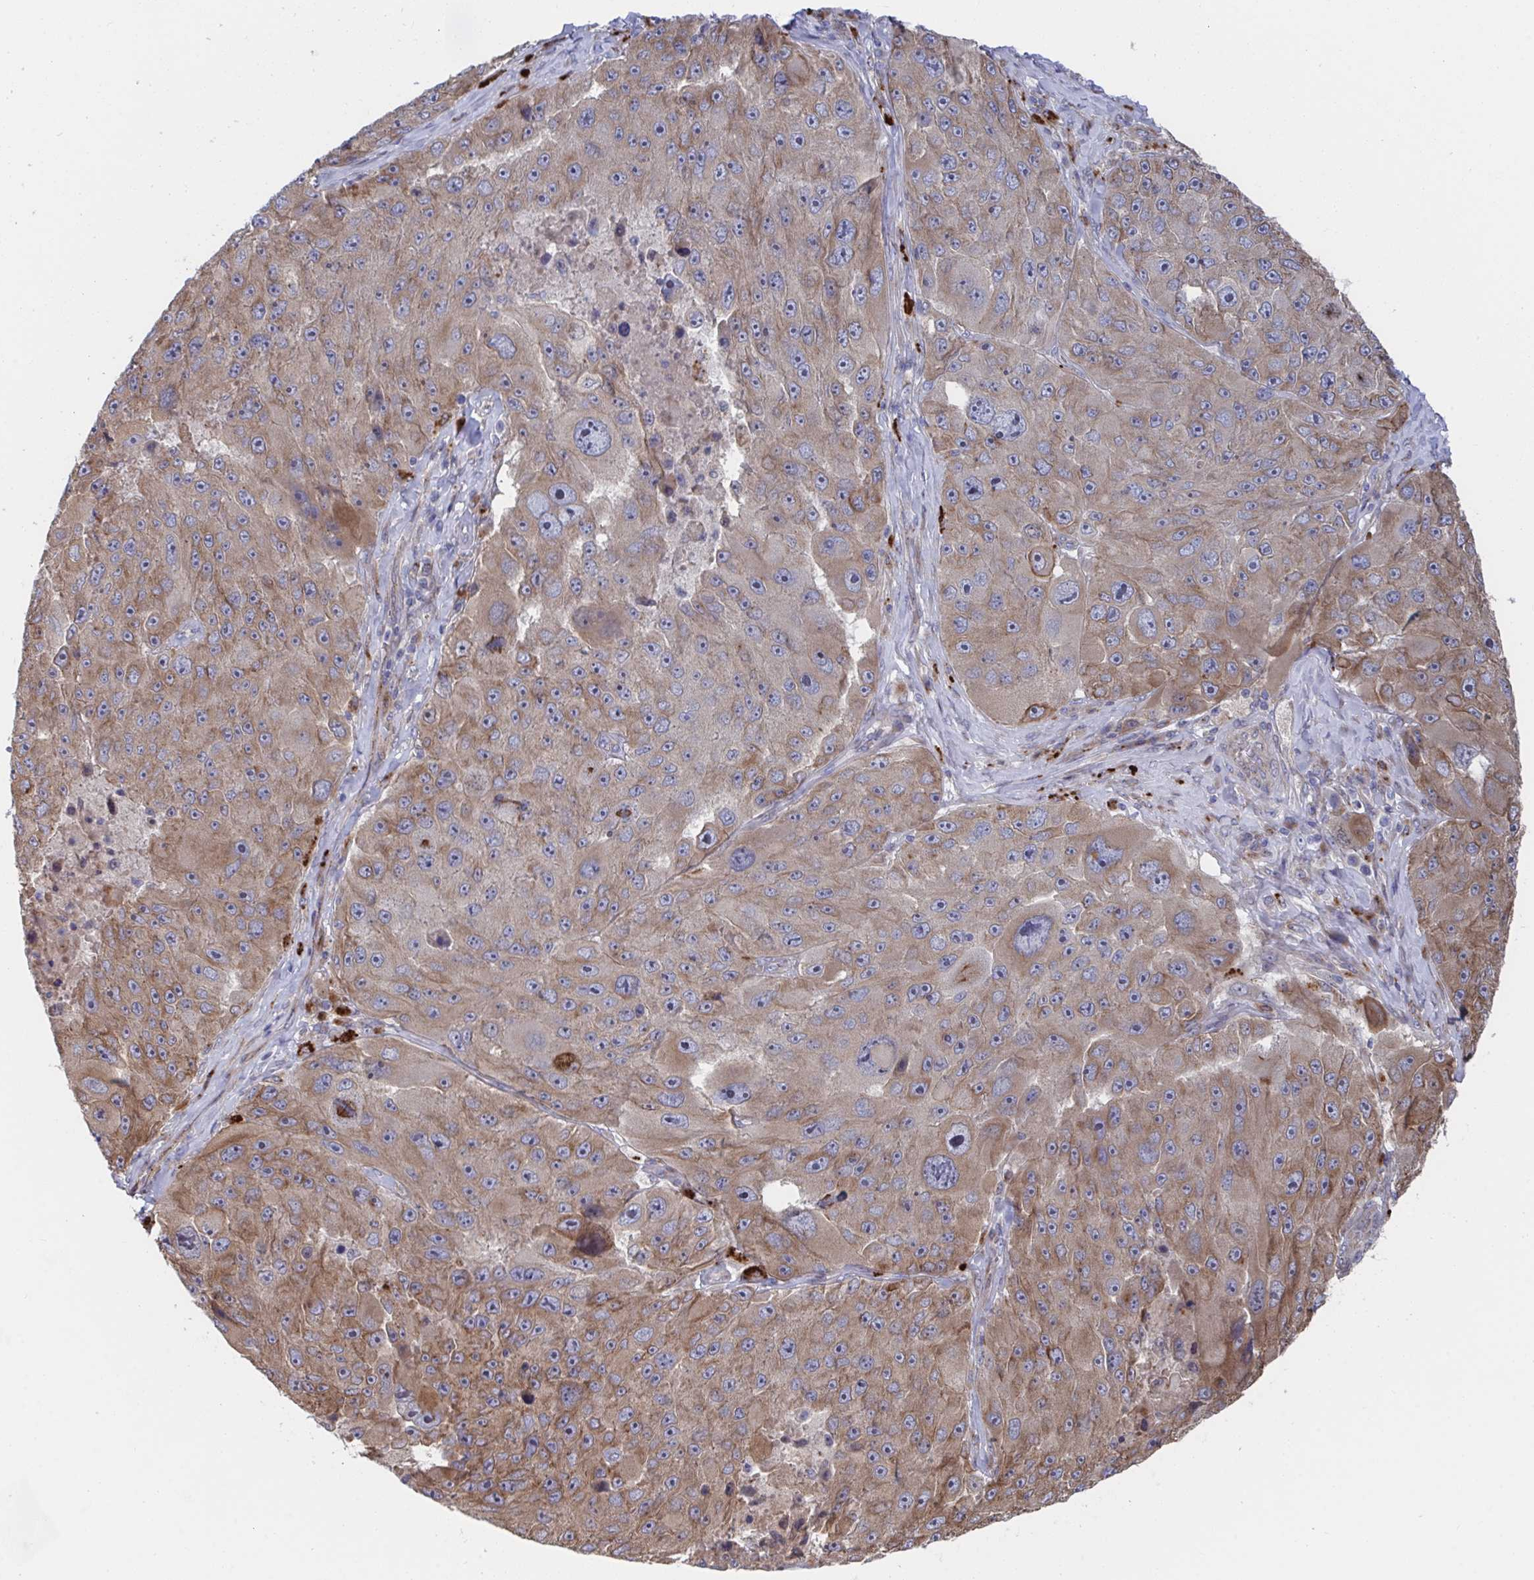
{"staining": {"intensity": "moderate", "quantity": "25%-75%", "location": "cytoplasmic/membranous"}, "tissue": "melanoma", "cell_type": "Tumor cells", "image_type": "cancer", "snomed": [{"axis": "morphology", "description": "Malignant melanoma, Metastatic site"}, {"axis": "topography", "description": "Lymph node"}], "caption": "Moderate cytoplasmic/membranous protein positivity is appreciated in about 25%-75% of tumor cells in malignant melanoma (metastatic site). (brown staining indicates protein expression, while blue staining denotes nuclei).", "gene": "FJX1", "patient": {"sex": "male", "age": 62}}